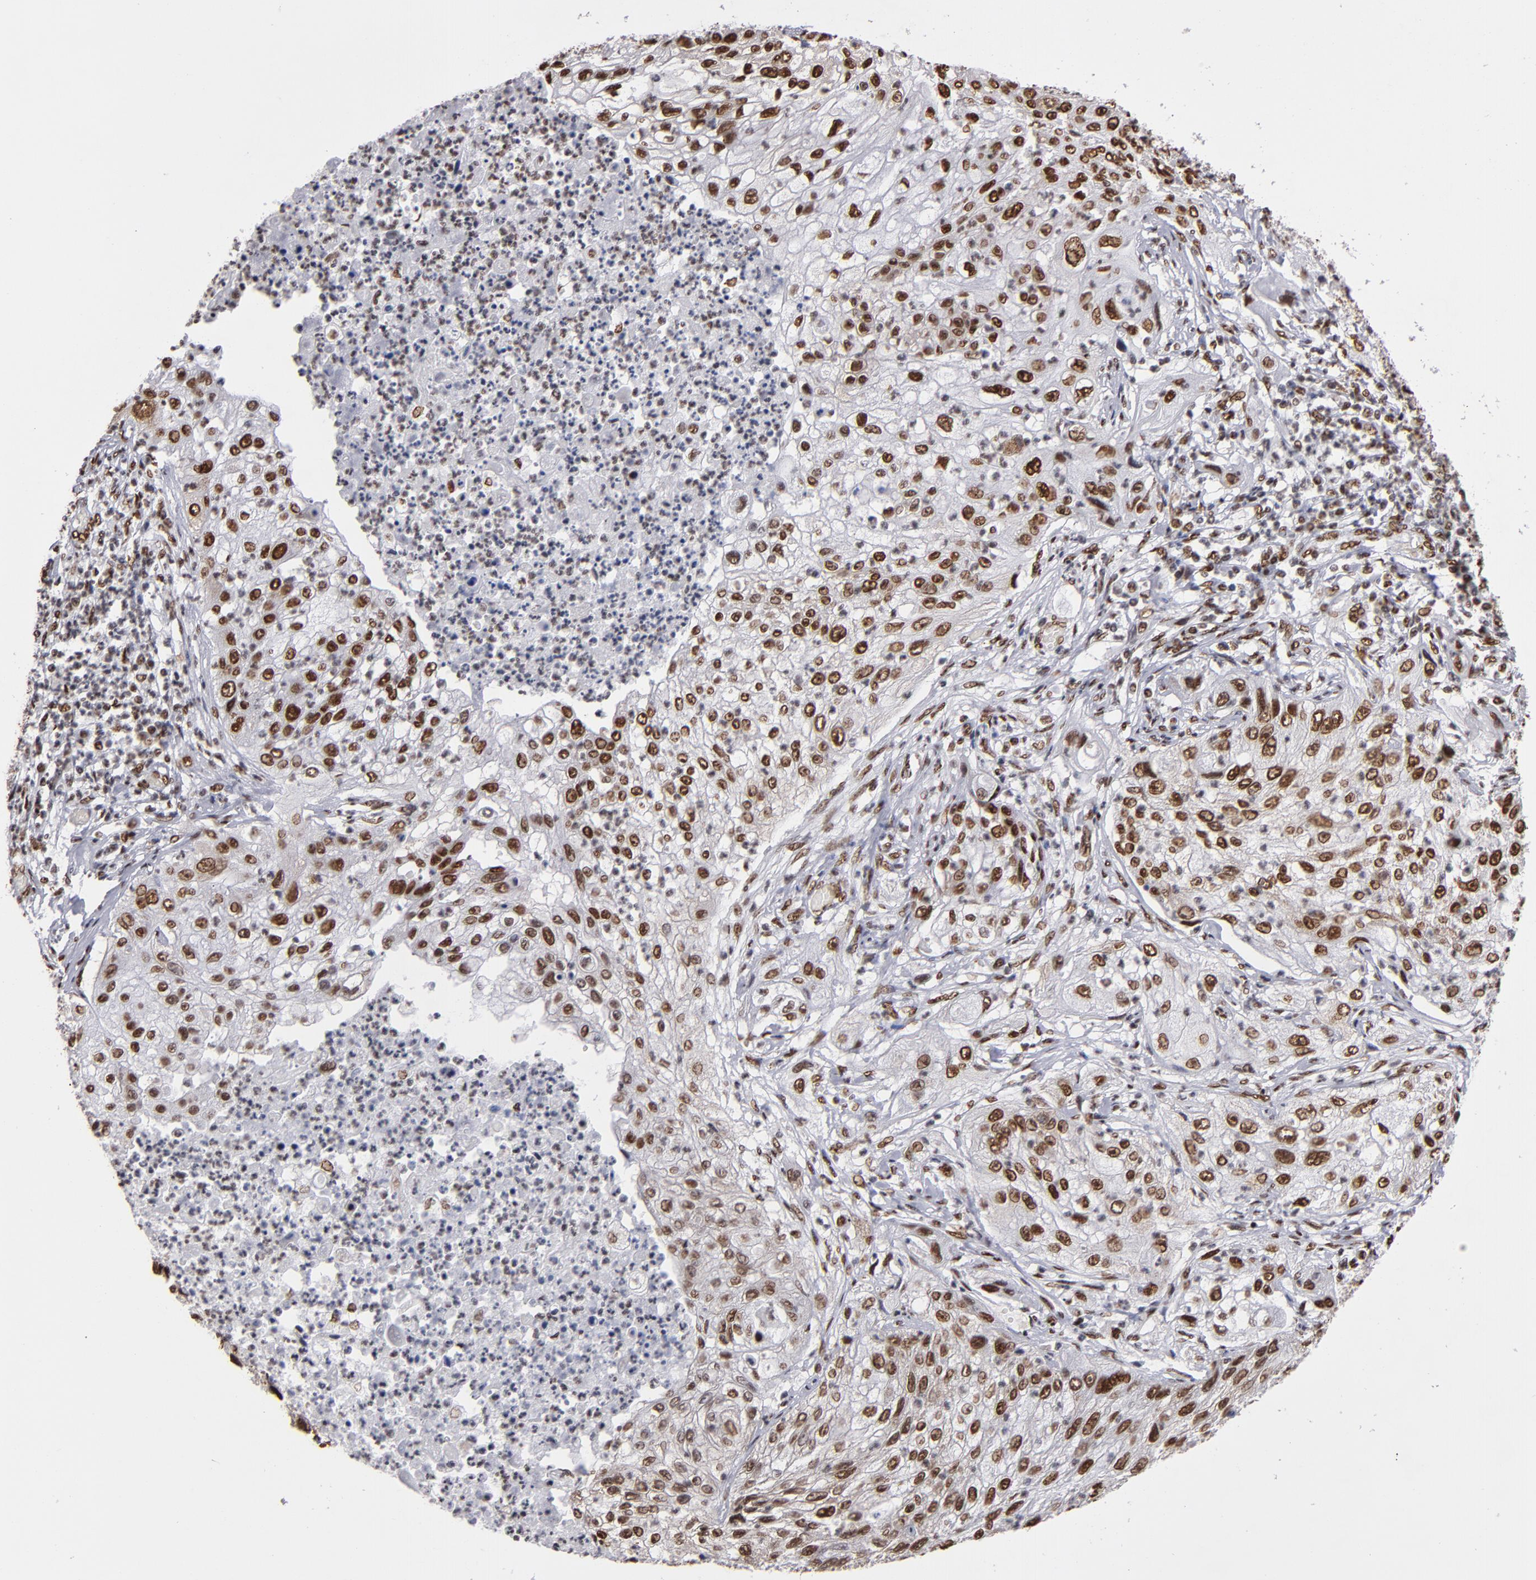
{"staining": {"intensity": "strong", "quantity": ">75%", "location": "nuclear"}, "tissue": "lung cancer", "cell_type": "Tumor cells", "image_type": "cancer", "snomed": [{"axis": "morphology", "description": "Inflammation, NOS"}, {"axis": "morphology", "description": "Squamous cell carcinoma, NOS"}, {"axis": "topography", "description": "Lymph node"}, {"axis": "topography", "description": "Soft tissue"}, {"axis": "topography", "description": "Lung"}], "caption": "Strong nuclear protein staining is seen in approximately >75% of tumor cells in lung squamous cell carcinoma.", "gene": "MRE11", "patient": {"sex": "male", "age": 66}}